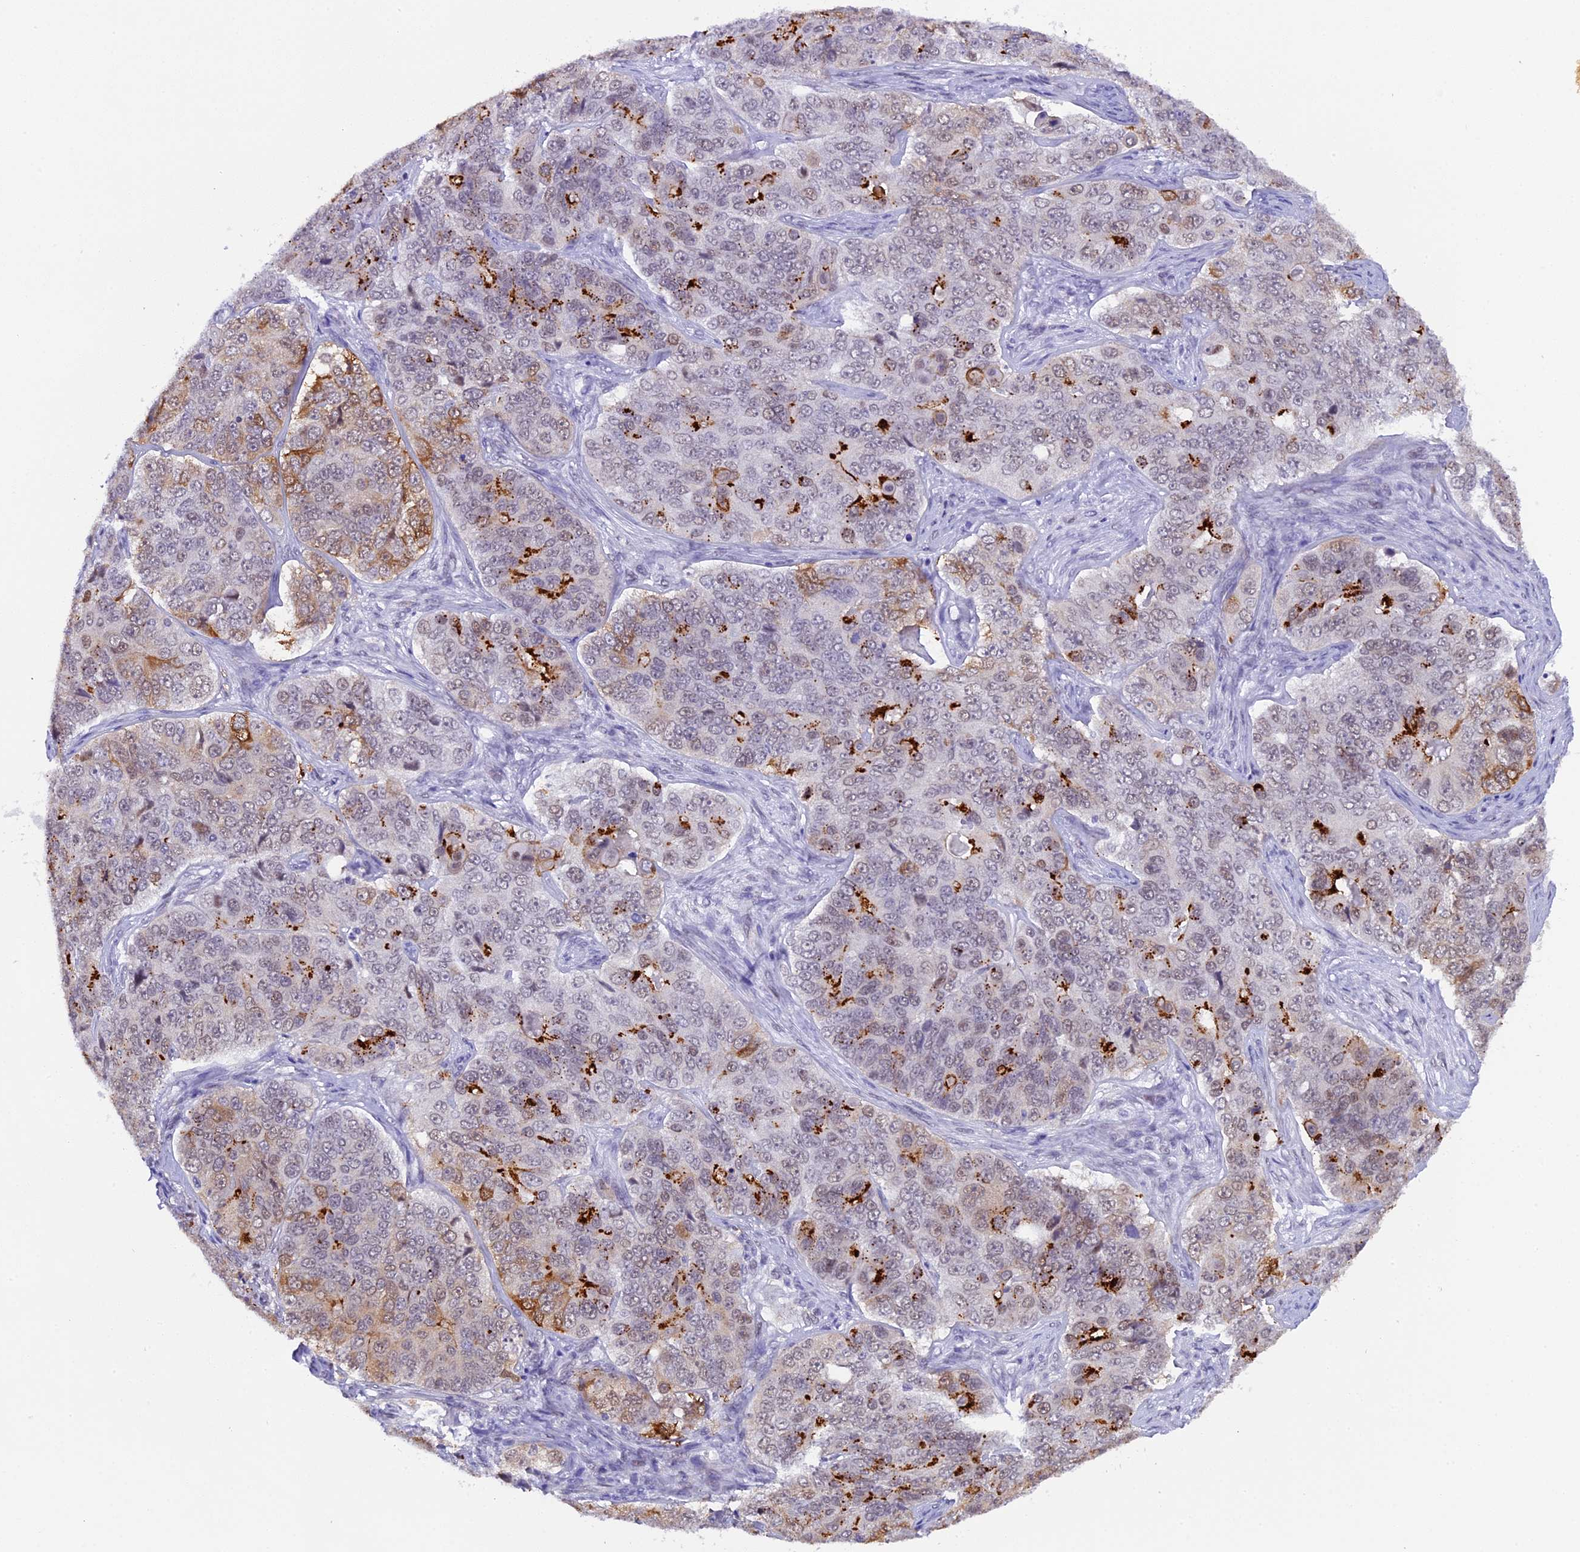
{"staining": {"intensity": "moderate", "quantity": "25%-75%", "location": "cytoplasmic/membranous"}, "tissue": "ovarian cancer", "cell_type": "Tumor cells", "image_type": "cancer", "snomed": [{"axis": "morphology", "description": "Carcinoma, endometroid"}, {"axis": "topography", "description": "Ovary"}], "caption": "Human ovarian cancer (endometroid carcinoma) stained for a protein (brown) exhibits moderate cytoplasmic/membranous positive positivity in approximately 25%-75% of tumor cells.", "gene": "OSGEP", "patient": {"sex": "female", "age": 51}}